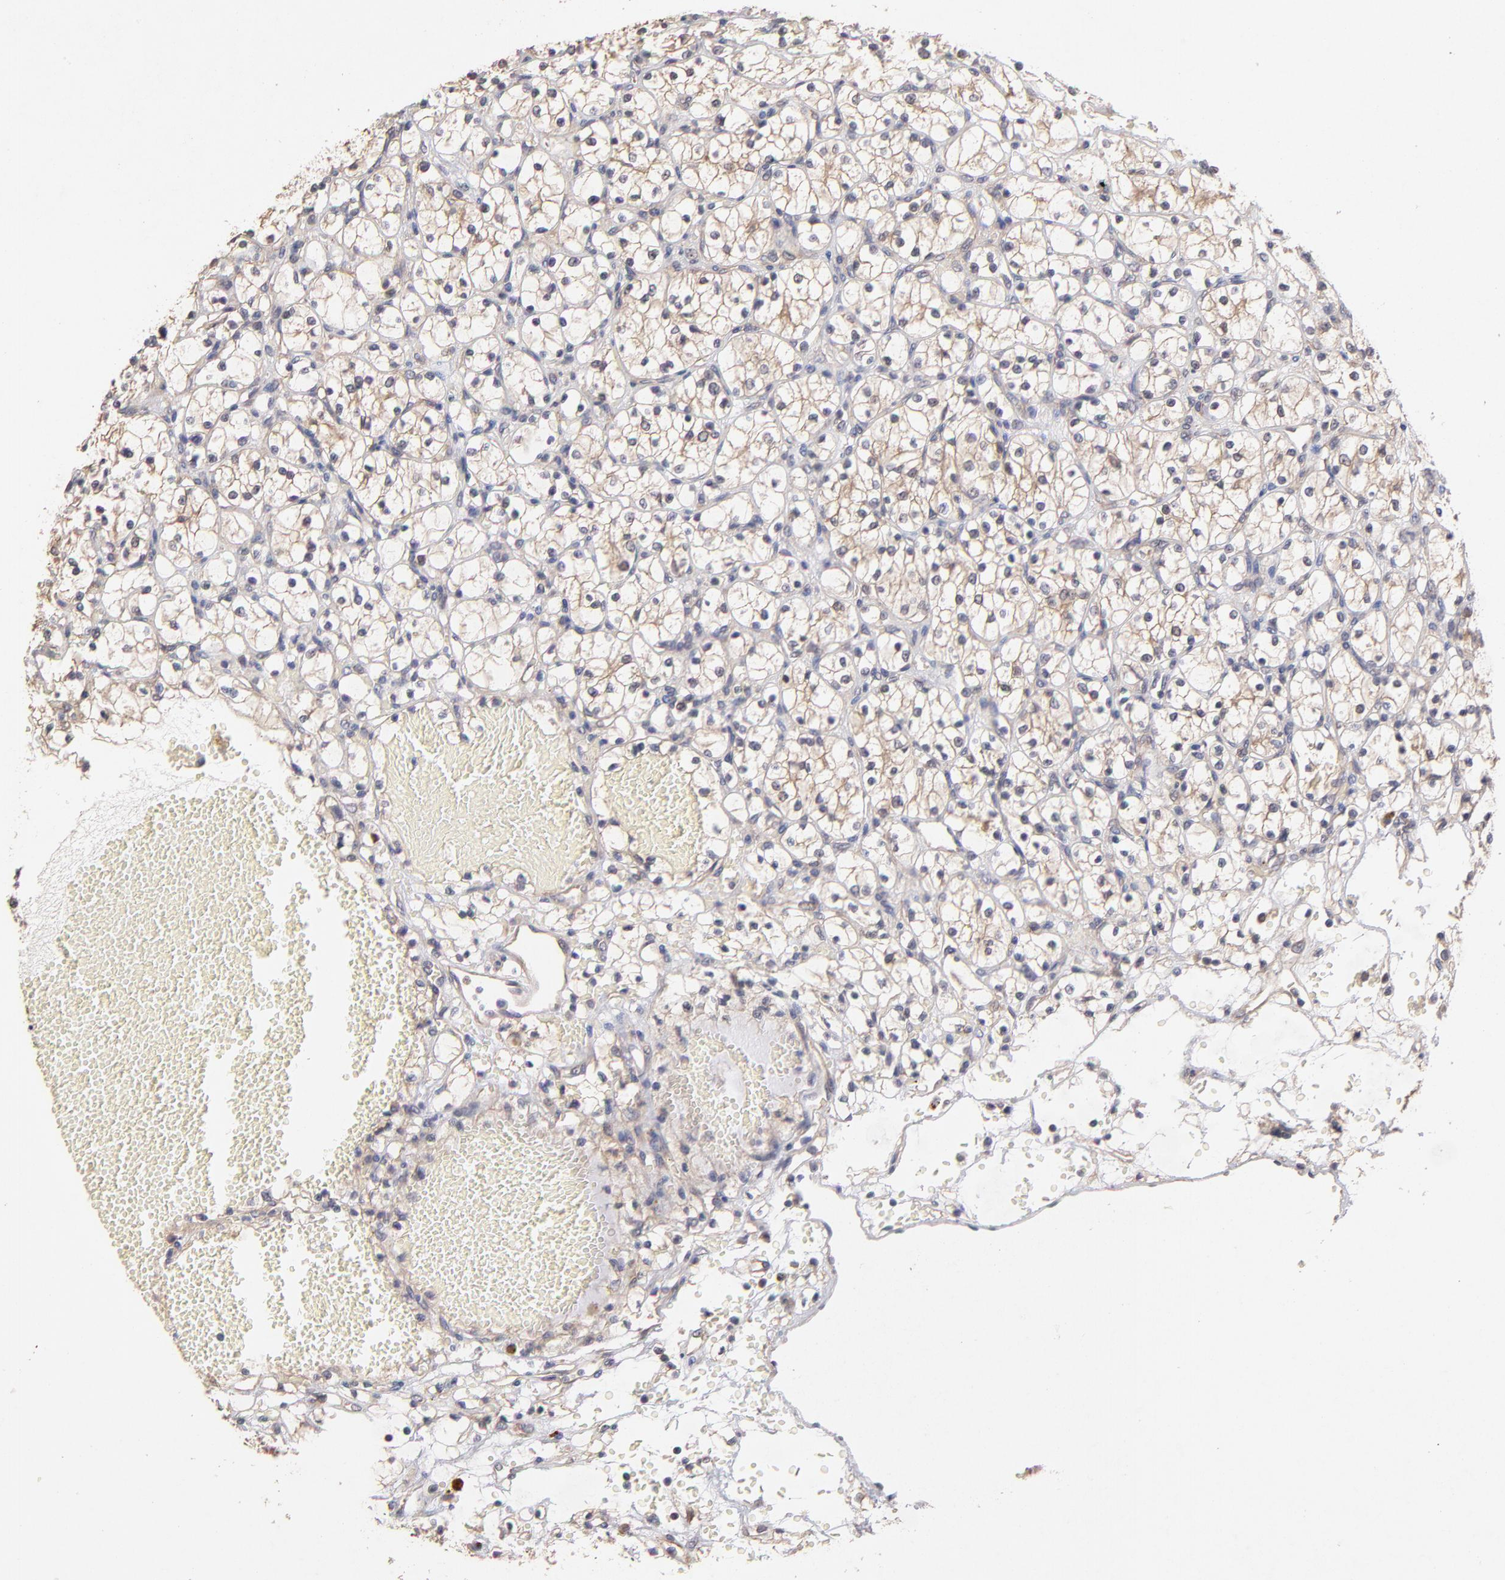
{"staining": {"intensity": "moderate", "quantity": "25%-75%", "location": "cytoplasmic/membranous"}, "tissue": "renal cancer", "cell_type": "Tumor cells", "image_type": "cancer", "snomed": [{"axis": "morphology", "description": "Adenocarcinoma, NOS"}, {"axis": "topography", "description": "Kidney"}], "caption": "A high-resolution image shows immunohistochemistry staining of renal adenocarcinoma, which displays moderate cytoplasmic/membranous positivity in approximately 25%-75% of tumor cells.", "gene": "STAP2", "patient": {"sex": "female", "age": 60}}